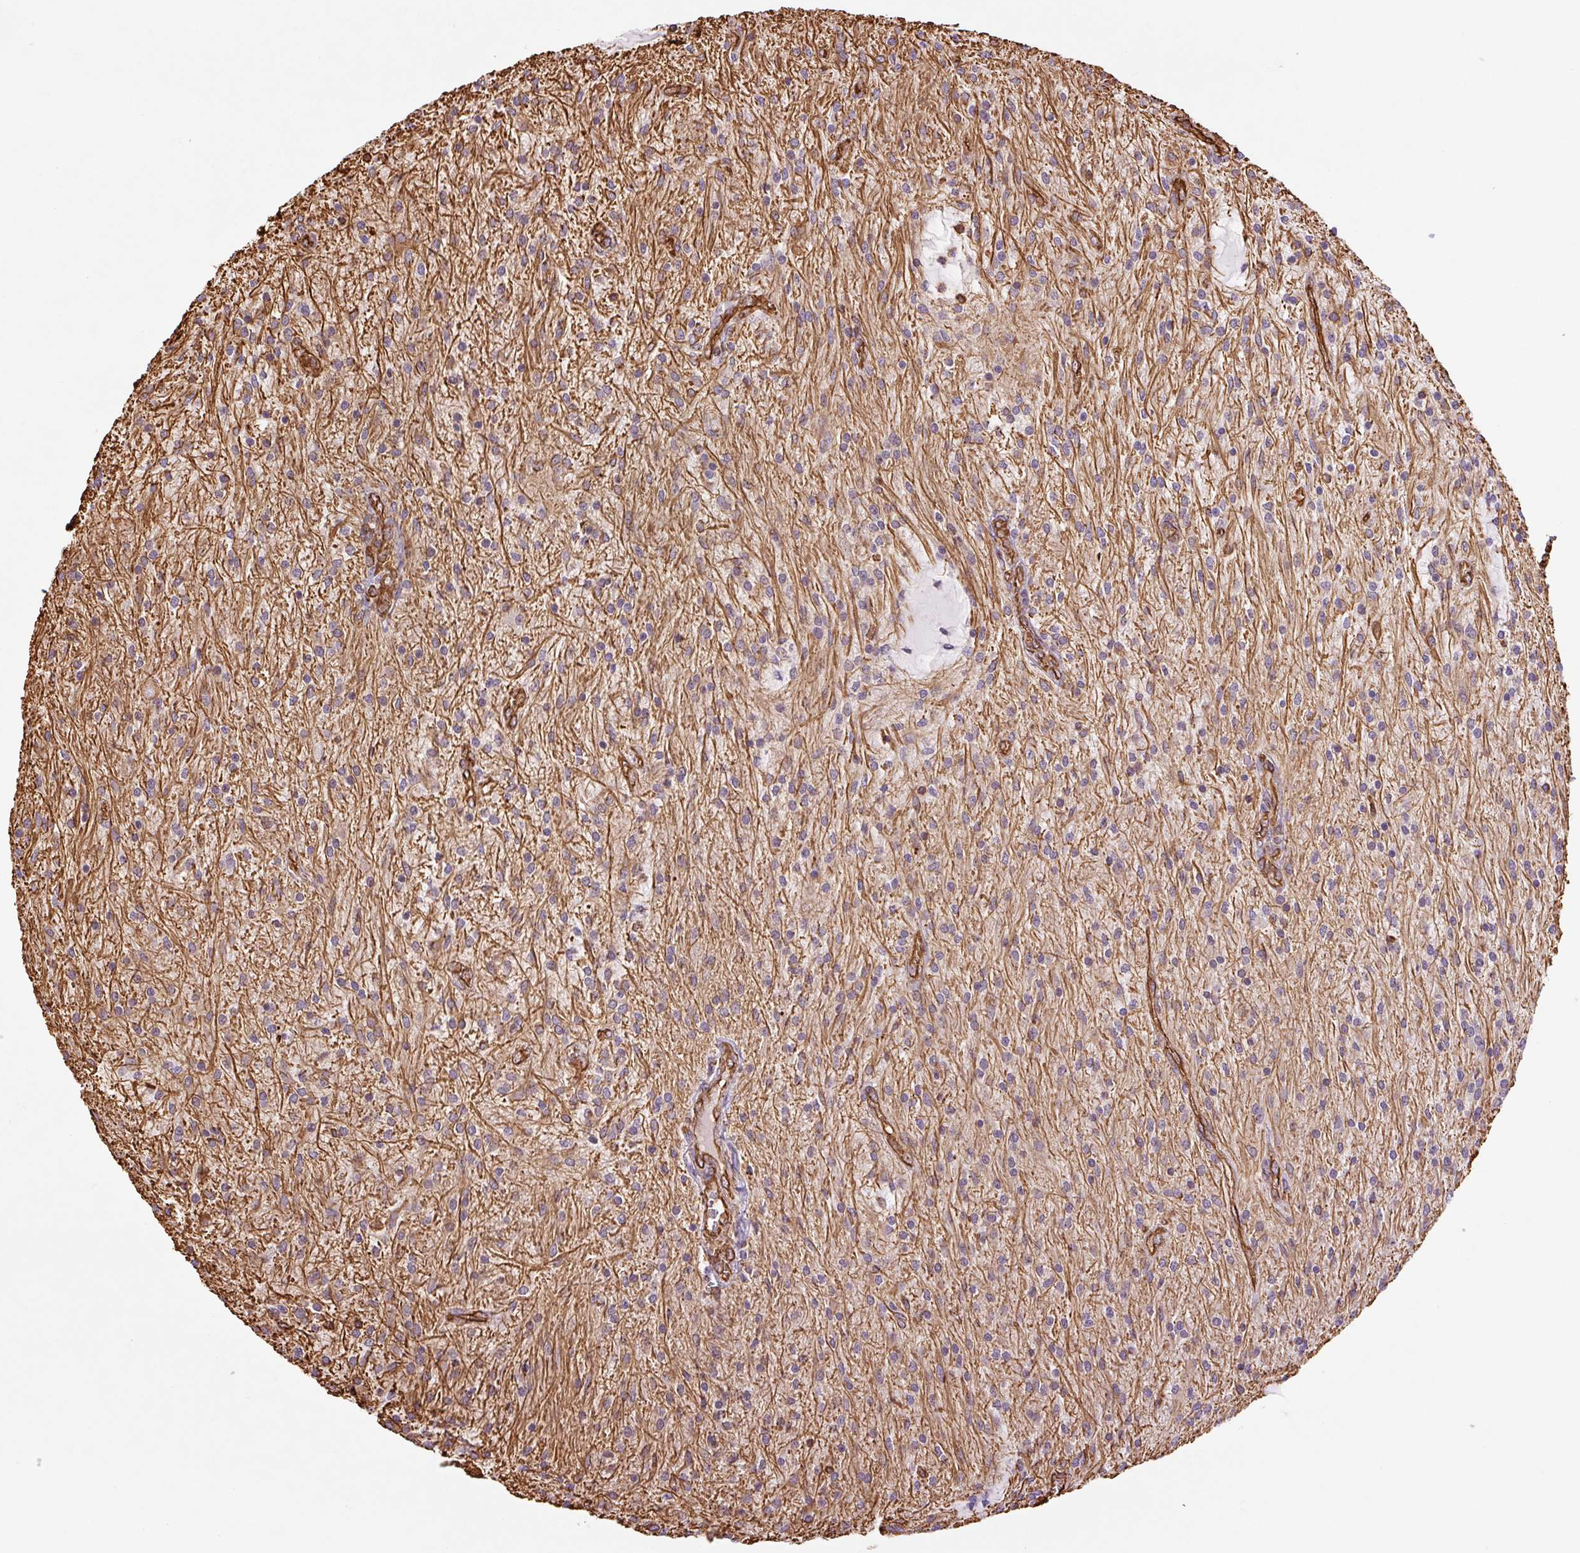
{"staining": {"intensity": "moderate", "quantity": "<25%", "location": "cytoplasmic/membranous"}, "tissue": "glioma", "cell_type": "Tumor cells", "image_type": "cancer", "snomed": [{"axis": "morphology", "description": "Glioma, malignant, Low grade"}, {"axis": "topography", "description": "Cerebellum"}], "caption": "Immunohistochemistry (IHC) photomicrograph of neoplastic tissue: glioma stained using IHC reveals low levels of moderate protein expression localized specifically in the cytoplasmic/membranous of tumor cells, appearing as a cytoplasmic/membranous brown color.", "gene": "VIM", "patient": {"sex": "female", "age": 14}}